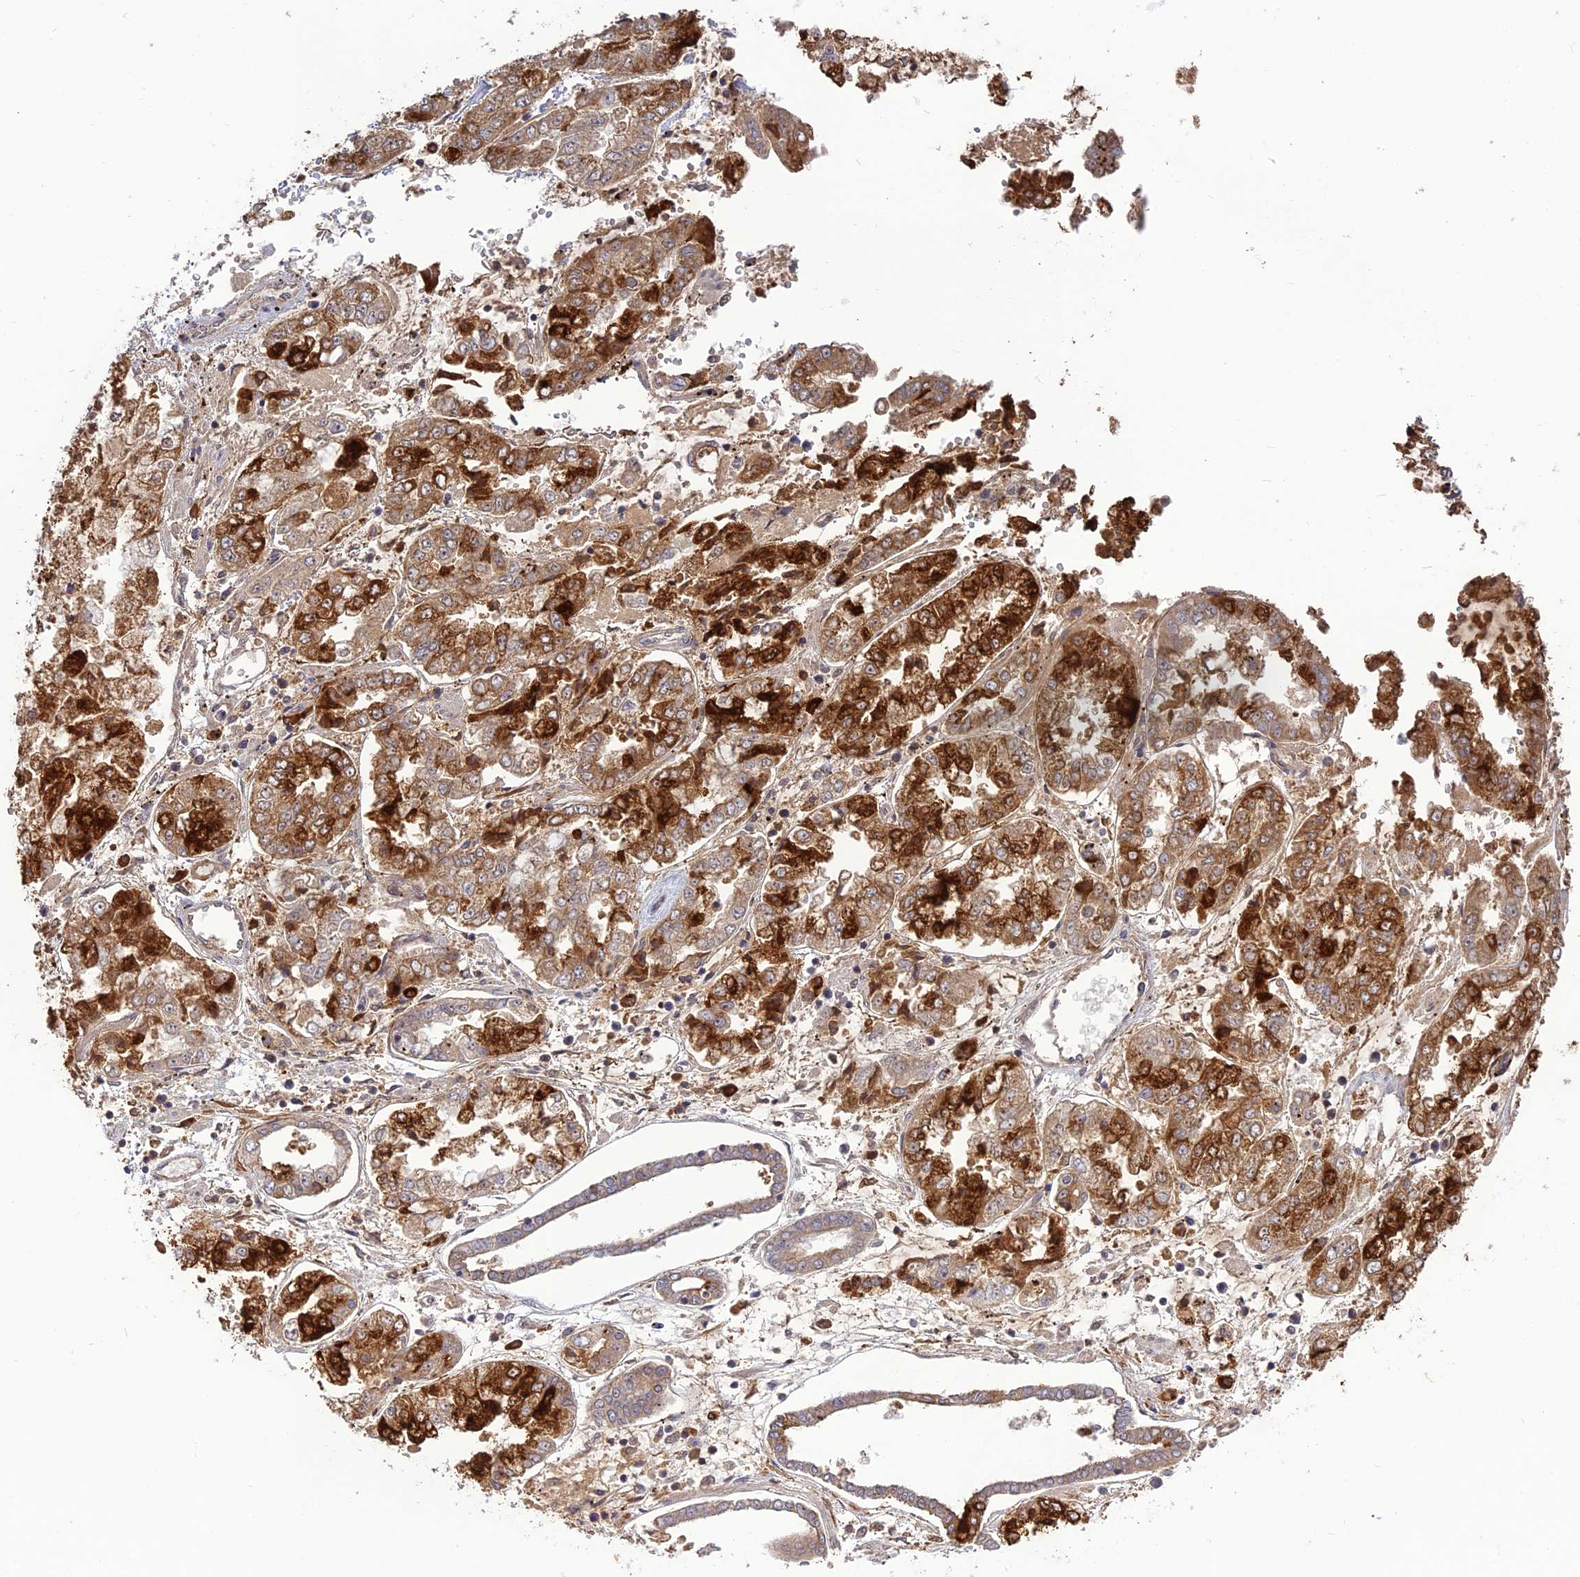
{"staining": {"intensity": "strong", "quantity": "25%-75%", "location": "cytoplasmic/membranous"}, "tissue": "stomach cancer", "cell_type": "Tumor cells", "image_type": "cancer", "snomed": [{"axis": "morphology", "description": "Adenocarcinoma, NOS"}, {"axis": "topography", "description": "Stomach"}], "caption": "The image reveals a brown stain indicating the presence of a protein in the cytoplasmic/membranous of tumor cells in adenocarcinoma (stomach).", "gene": "TMEM208", "patient": {"sex": "male", "age": 76}}